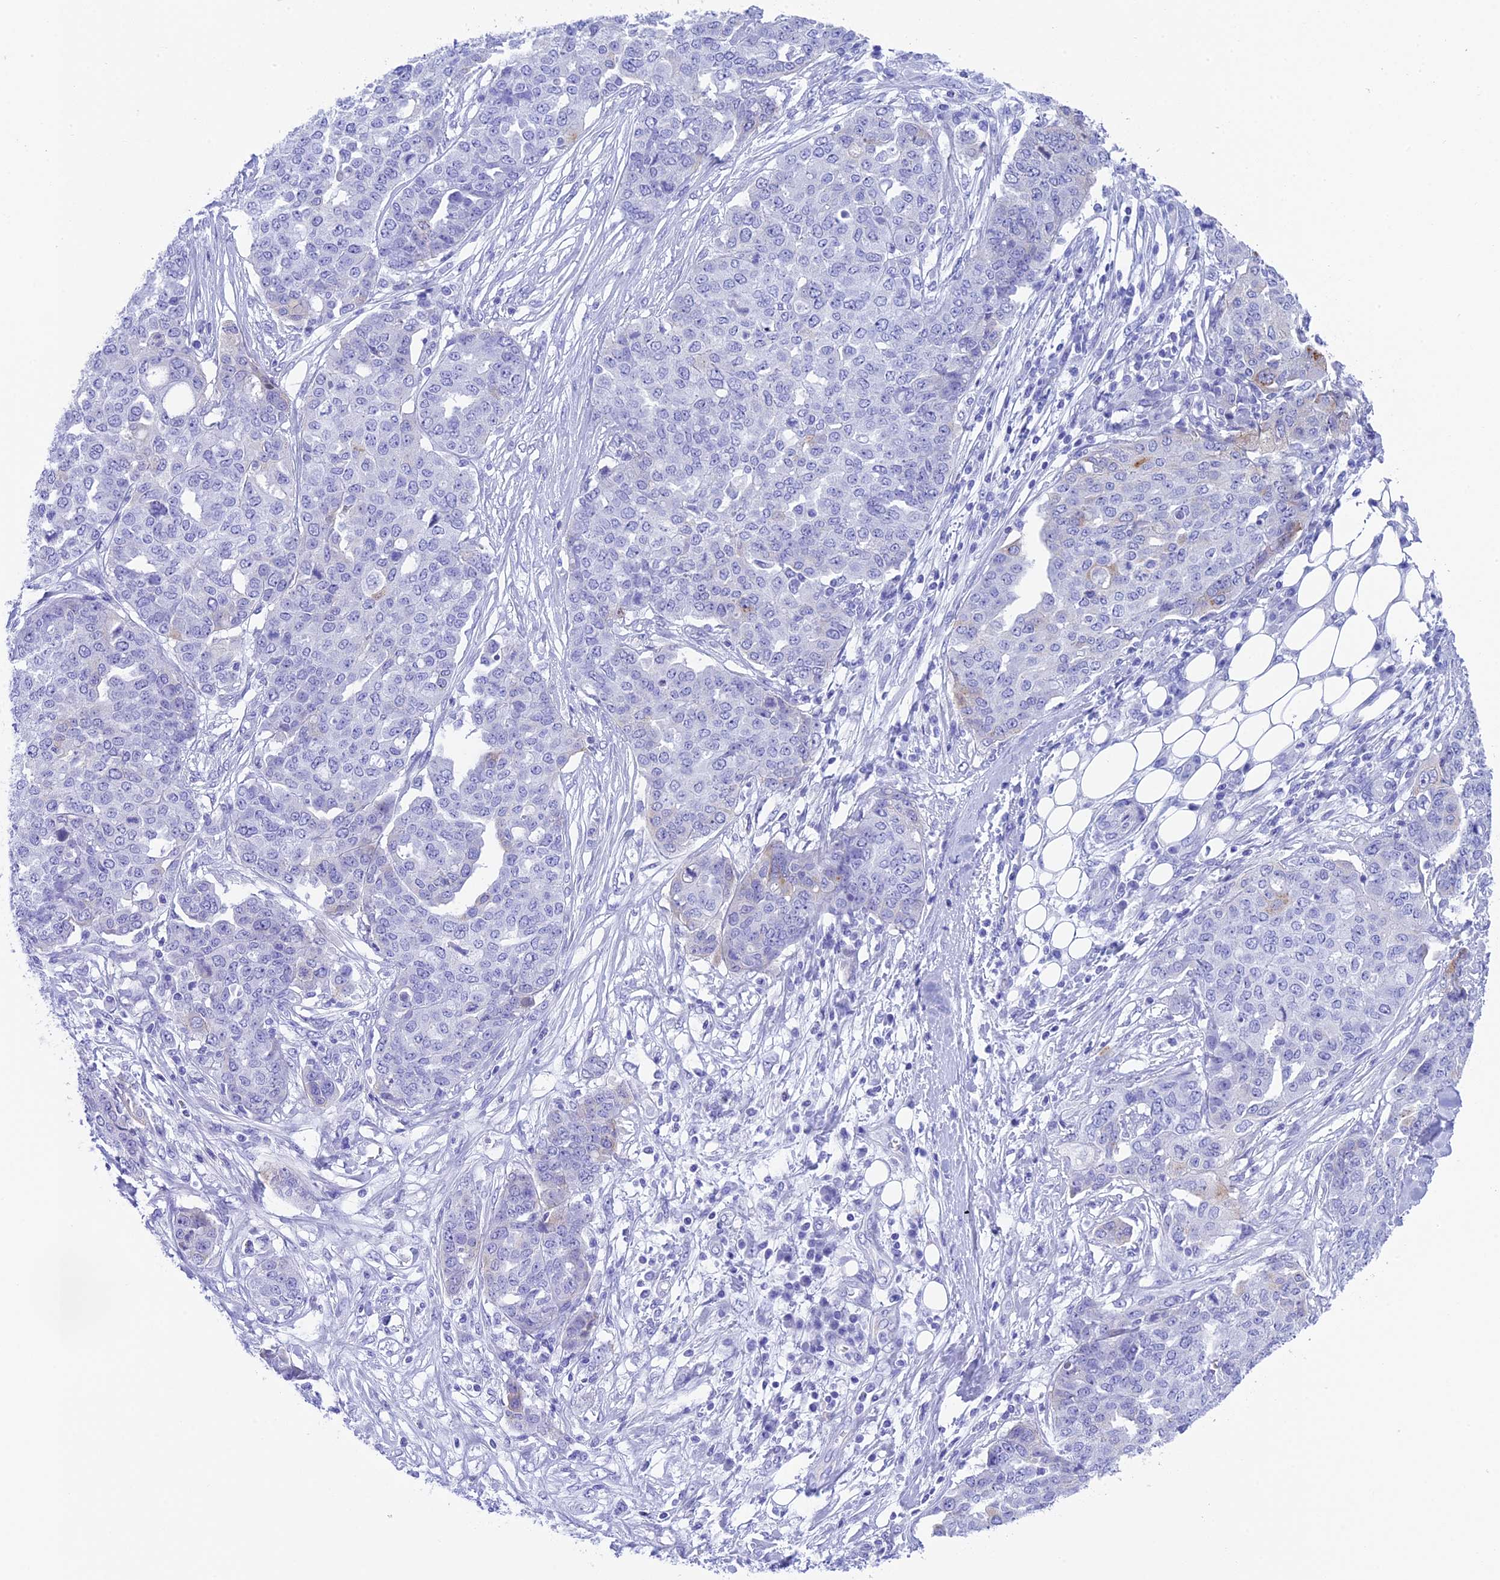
{"staining": {"intensity": "negative", "quantity": "none", "location": "none"}, "tissue": "ovarian cancer", "cell_type": "Tumor cells", "image_type": "cancer", "snomed": [{"axis": "morphology", "description": "Cystadenocarcinoma, serous, NOS"}, {"axis": "topography", "description": "Soft tissue"}, {"axis": "topography", "description": "Ovary"}], "caption": "Ovarian cancer (serous cystadenocarcinoma) was stained to show a protein in brown. There is no significant staining in tumor cells.", "gene": "TACSTD2", "patient": {"sex": "female", "age": 57}}